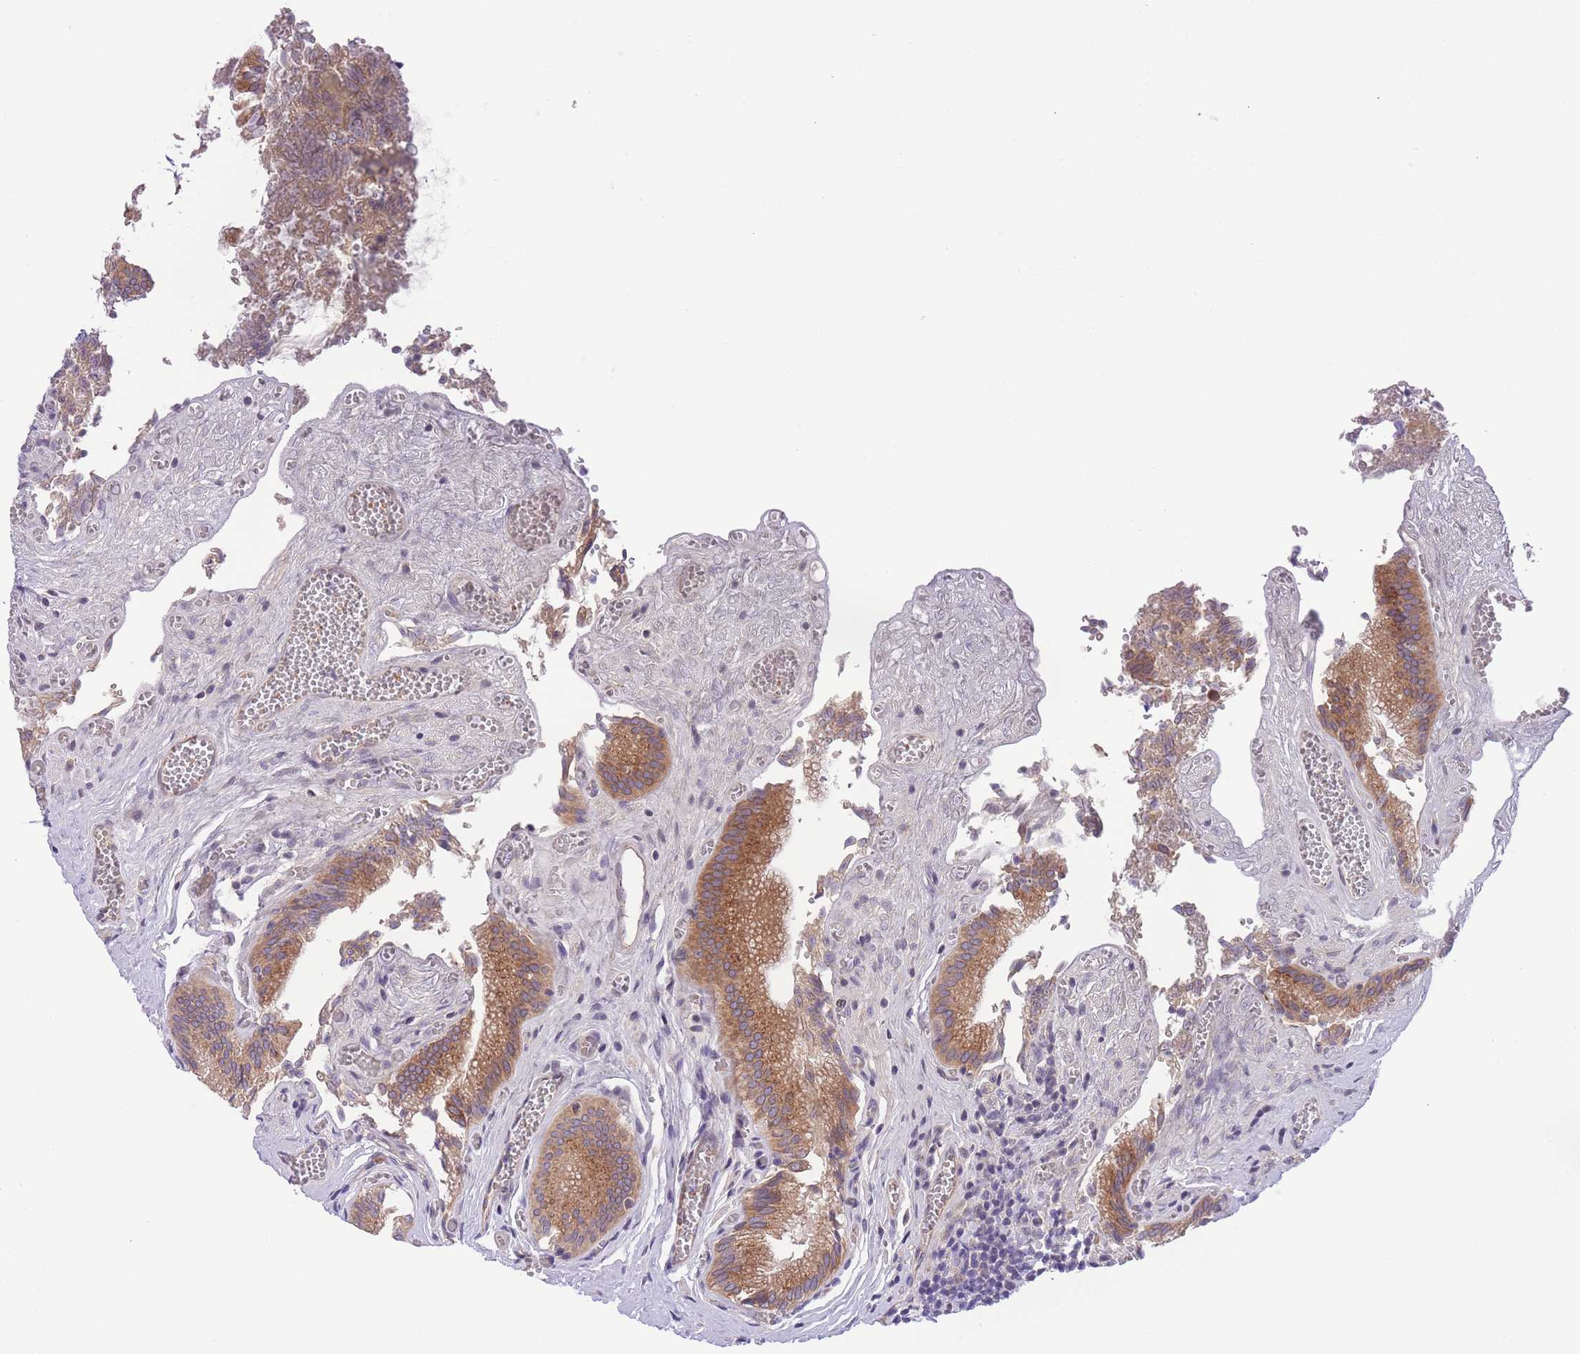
{"staining": {"intensity": "moderate", "quantity": ">75%", "location": "cytoplasmic/membranous"}, "tissue": "gallbladder", "cell_type": "Glandular cells", "image_type": "normal", "snomed": [{"axis": "morphology", "description": "Normal tissue, NOS"}, {"axis": "topography", "description": "Gallbladder"}, {"axis": "topography", "description": "Peripheral nerve tissue"}], "caption": "Protein analysis of normal gallbladder reveals moderate cytoplasmic/membranous staining in about >75% of glandular cells.", "gene": "WWOX", "patient": {"sex": "male", "age": 17}}